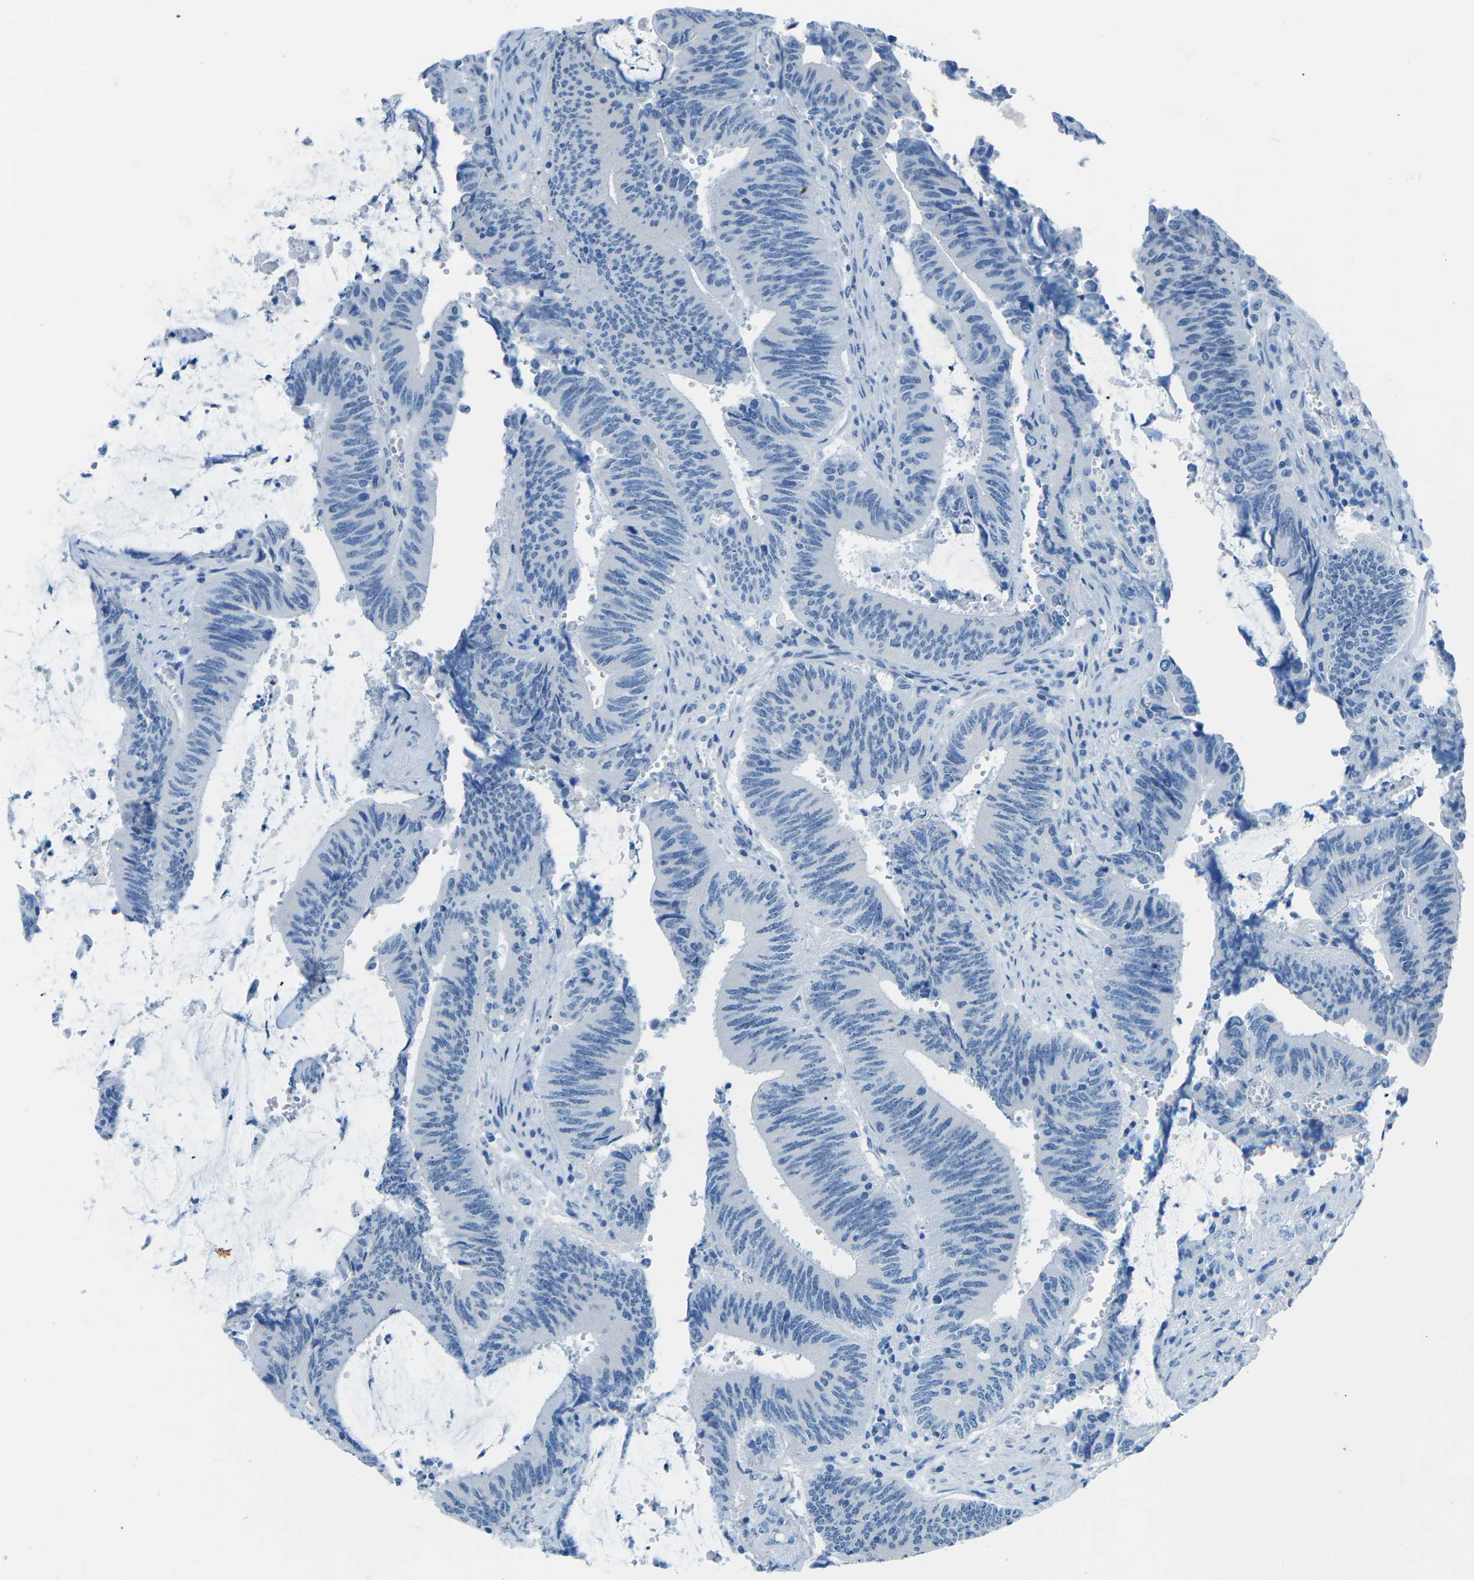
{"staining": {"intensity": "negative", "quantity": "none", "location": "none"}, "tissue": "colorectal cancer", "cell_type": "Tumor cells", "image_type": "cancer", "snomed": [{"axis": "morphology", "description": "Normal tissue, NOS"}, {"axis": "morphology", "description": "Adenocarcinoma, NOS"}, {"axis": "topography", "description": "Rectum"}], "caption": "Immunohistochemistry image of neoplastic tissue: colorectal cancer stained with DAB (3,3'-diaminobenzidine) displays no significant protein positivity in tumor cells.", "gene": "MYH8", "patient": {"sex": "female", "age": 66}}